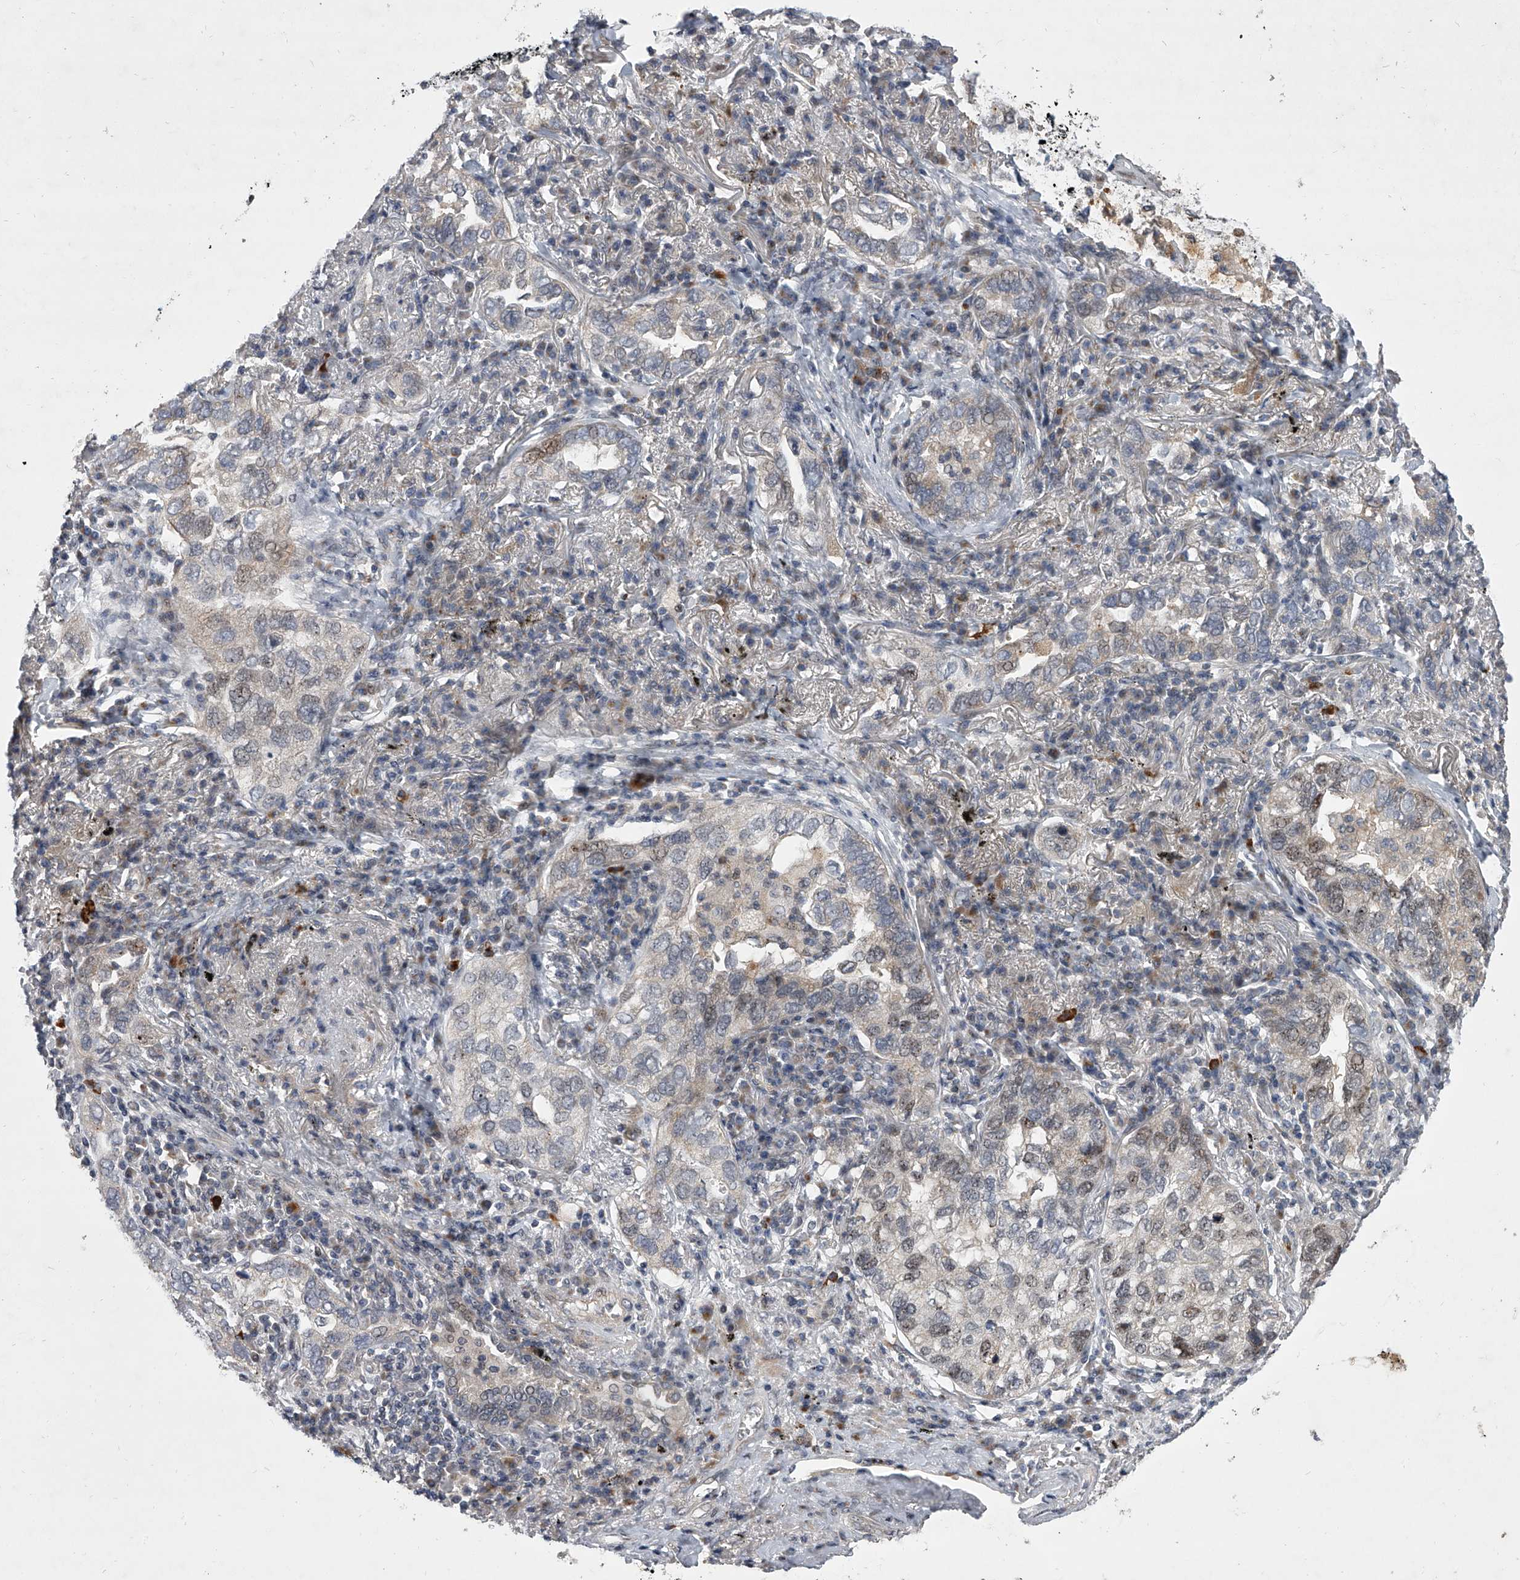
{"staining": {"intensity": "moderate", "quantity": "<25%", "location": "cytoplasmic/membranous"}, "tissue": "lung cancer", "cell_type": "Tumor cells", "image_type": "cancer", "snomed": [{"axis": "morphology", "description": "Adenocarcinoma, NOS"}, {"axis": "topography", "description": "Lung"}], "caption": "This is a photomicrograph of immunohistochemistry staining of lung cancer (adenocarcinoma), which shows moderate expression in the cytoplasmic/membranous of tumor cells.", "gene": "HEATR6", "patient": {"sex": "male", "age": 65}}